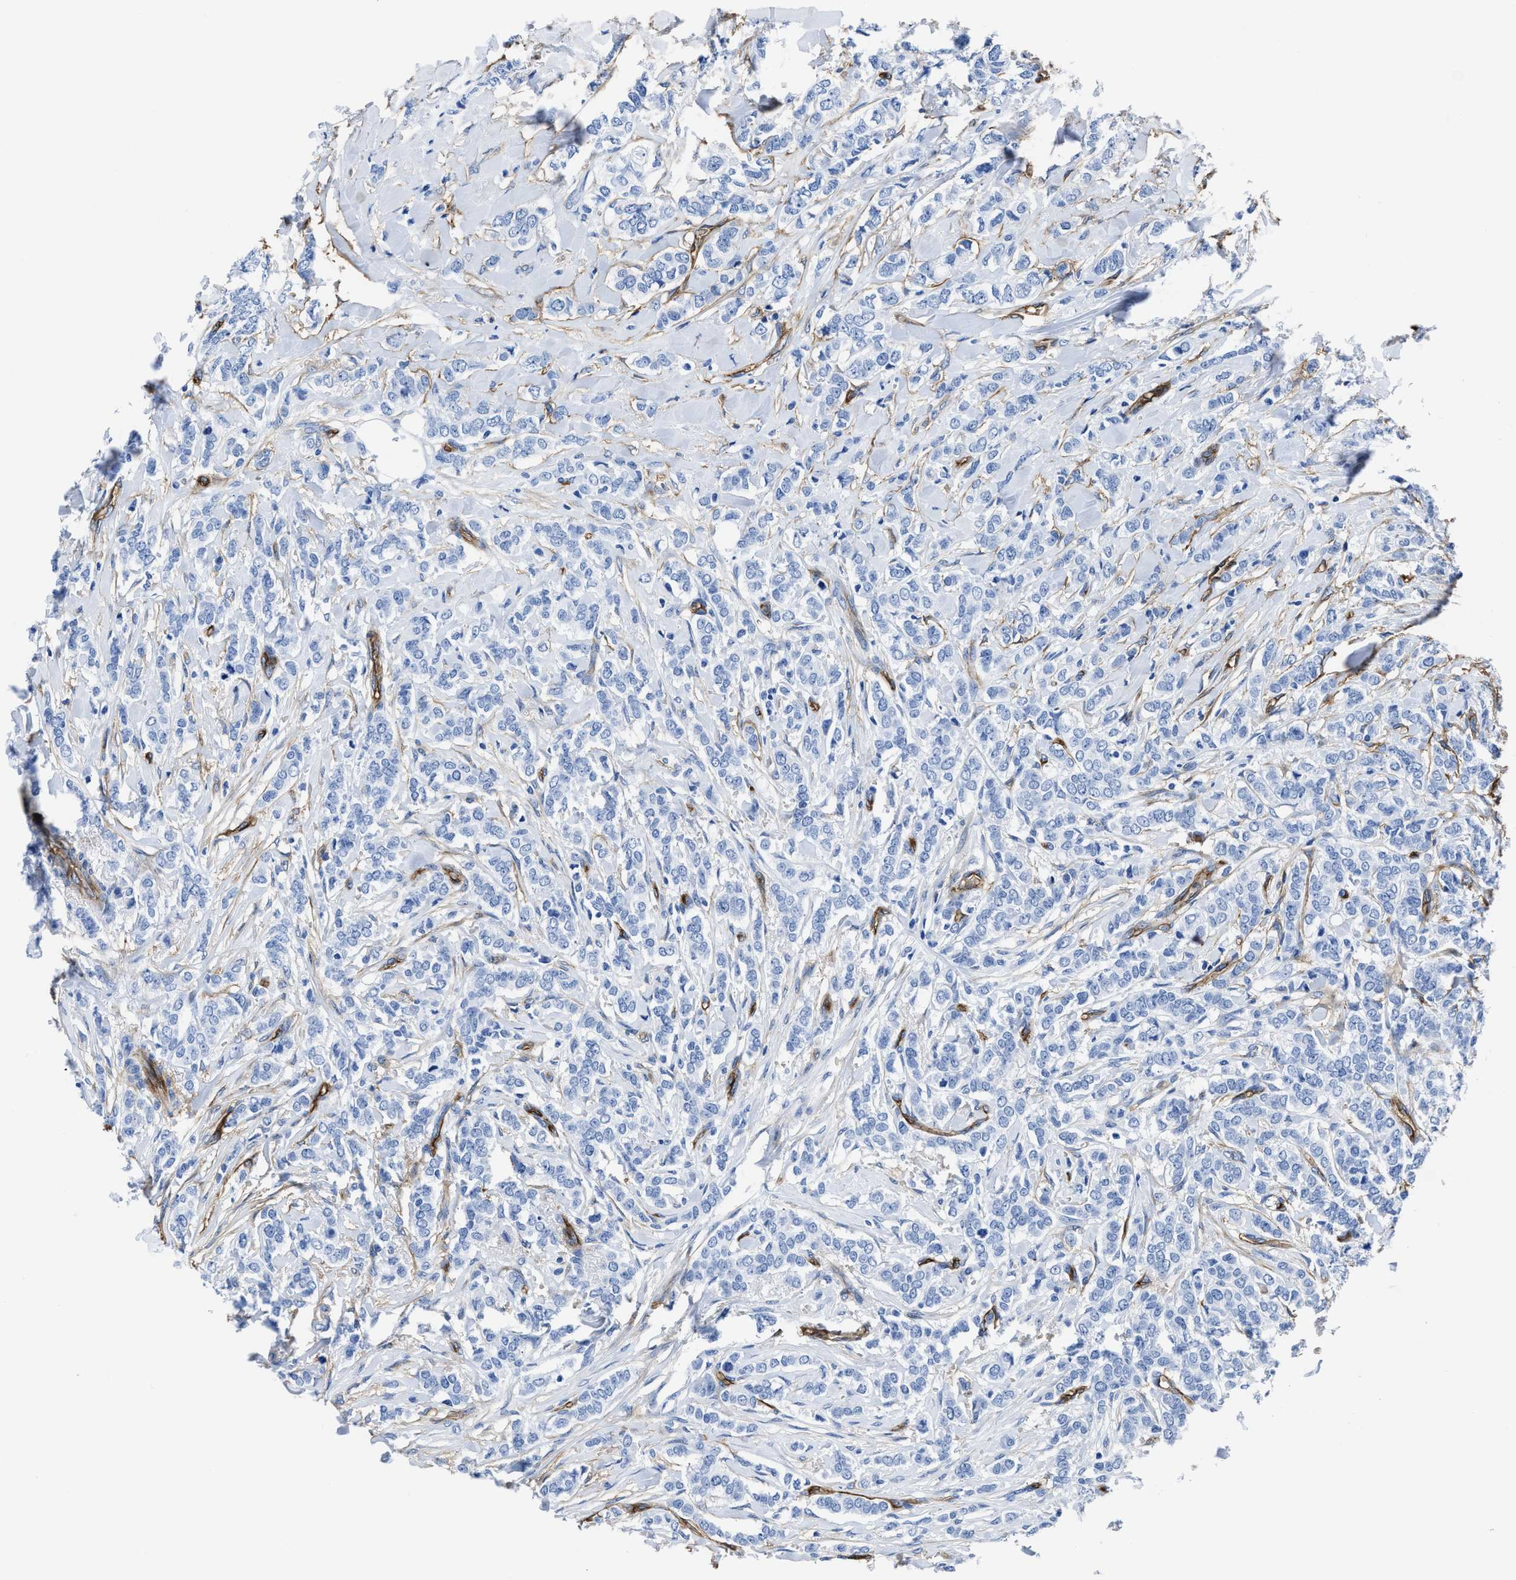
{"staining": {"intensity": "negative", "quantity": "none", "location": "none"}, "tissue": "breast cancer", "cell_type": "Tumor cells", "image_type": "cancer", "snomed": [{"axis": "morphology", "description": "Lobular carcinoma"}, {"axis": "topography", "description": "Skin"}, {"axis": "topography", "description": "Breast"}], "caption": "Protein analysis of breast cancer (lobular carcinoma) reveals no significant positivity in tumor cells. (Stains: DAB immunohistochemistry with hematoxylin counter stain, Microscopy: brightfield microscopy at high magnification).", "gene": "AQP1", "patient": {"sex": "female", "age": 46}}